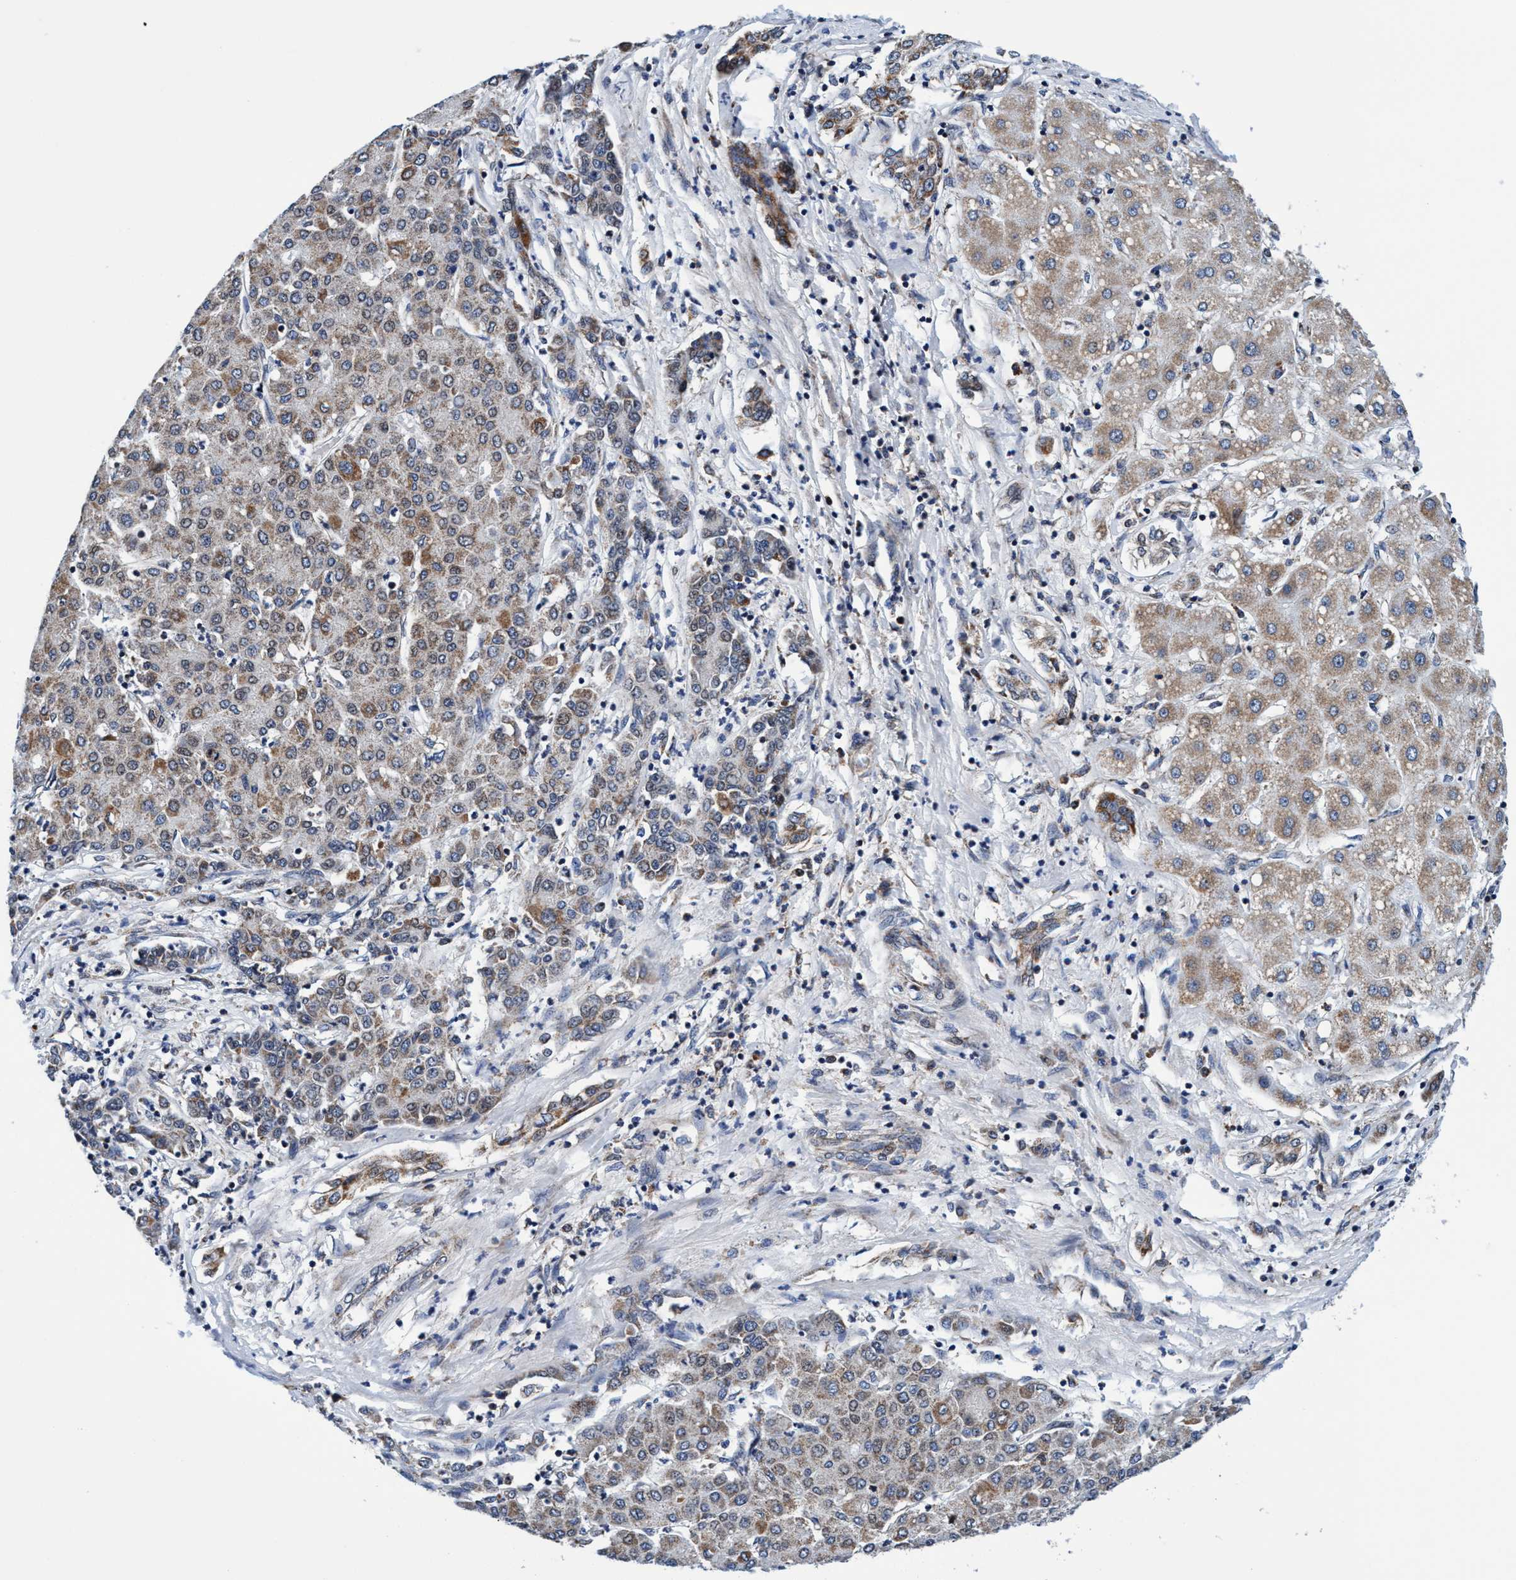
{"staining": {"intensity": "moderate", "quantity": "<25%", "location": "cytoplasmic/membranous"}, "tissue": "liver cancer", "cell_type": "Tumor cells", "image_type": "cancer", "snomed": [{"axis": "morphology", "description": "Carcinoma, Hepatocellular, NOS"}, {"axis": "topography", "description": "Liver"}], "caption": "Protein analysis of liver cancer (hepatocellular carcinoma) tissue displays moderate cytoplasmic/membranous staining in about <25% of tumor cells.", "gene": "AGAP2", "patient": {"sex": "male", "age": 65}}